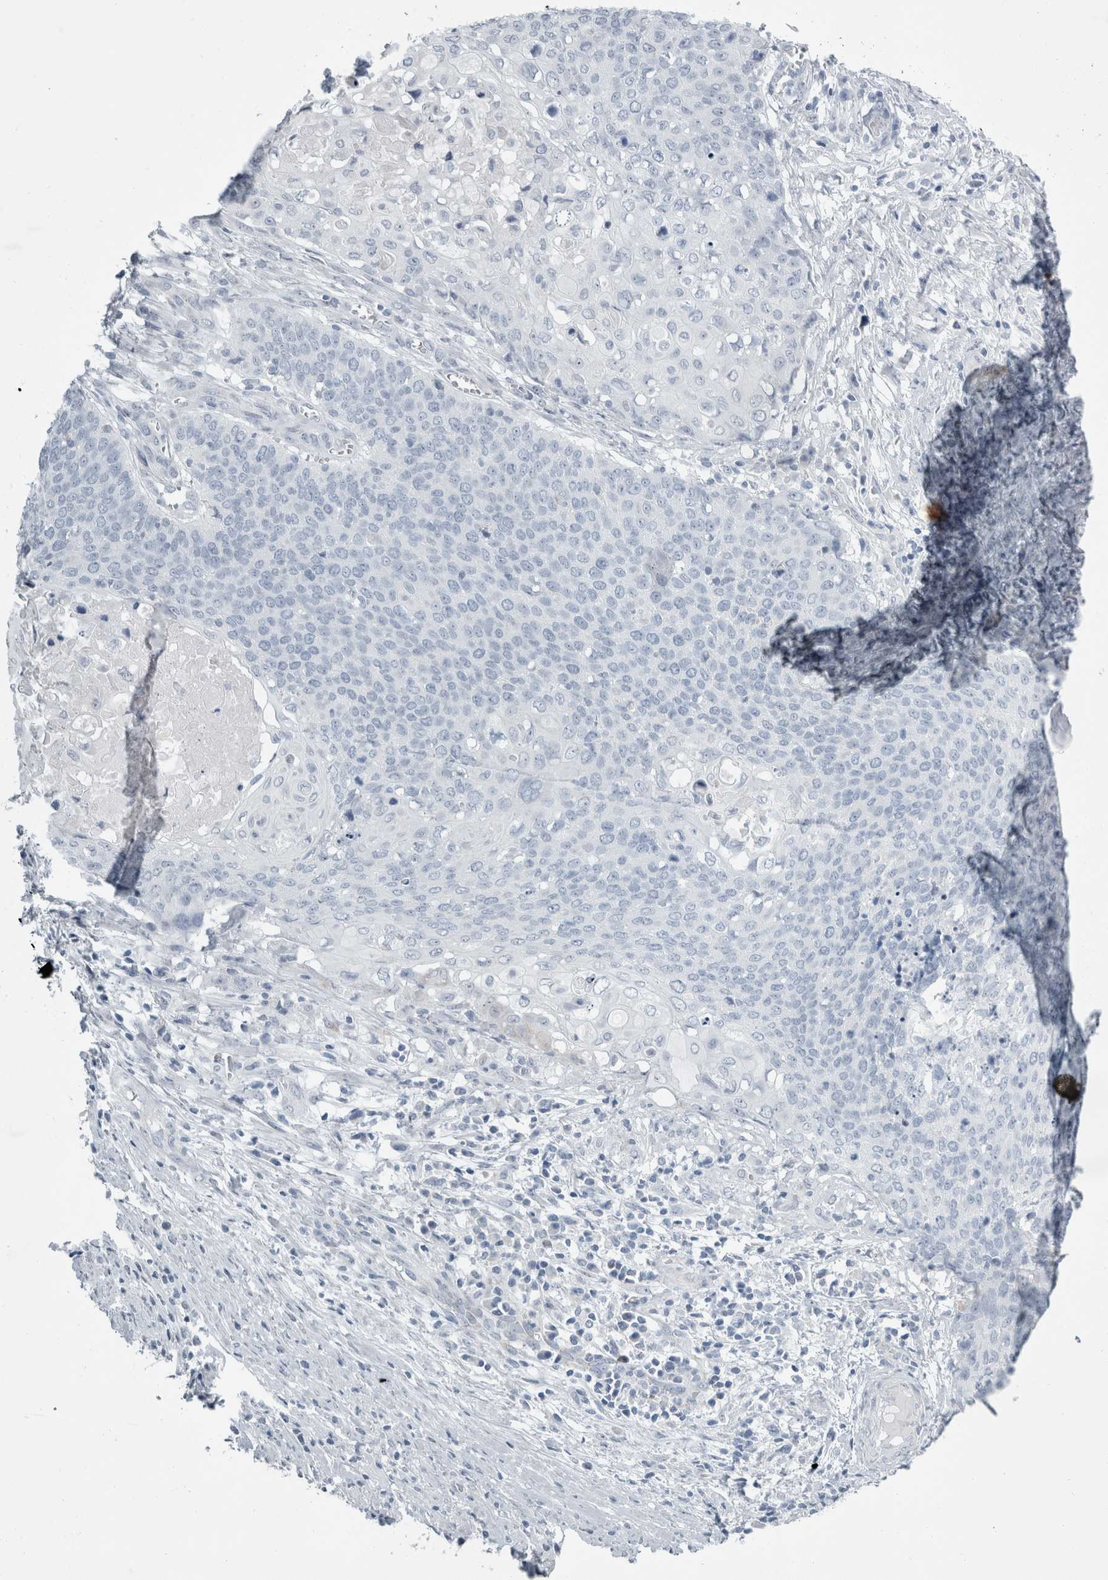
{"staining": {"intensity": "negative", "quantity": "none", "location": "none"}, "tissue": "cervical cancer", "cell_type": "Tumor cells", "image_type": "cancer", "snomed": [{"axis": "morphology", "description": "Squamous cell carcinoma, NOS"}, {"axis": "topography", "description": "Cervix"}], "caption": "This micrograph is of cervical cancer stained with IHC to label a protein in brown with the nuclei are counter-stained blue. There is no expression in tumor cells. (DAB IHC with hematoxylin counter stain).", "gene": "FXYD7", "patient": {"sex": "female", "age": 39}}